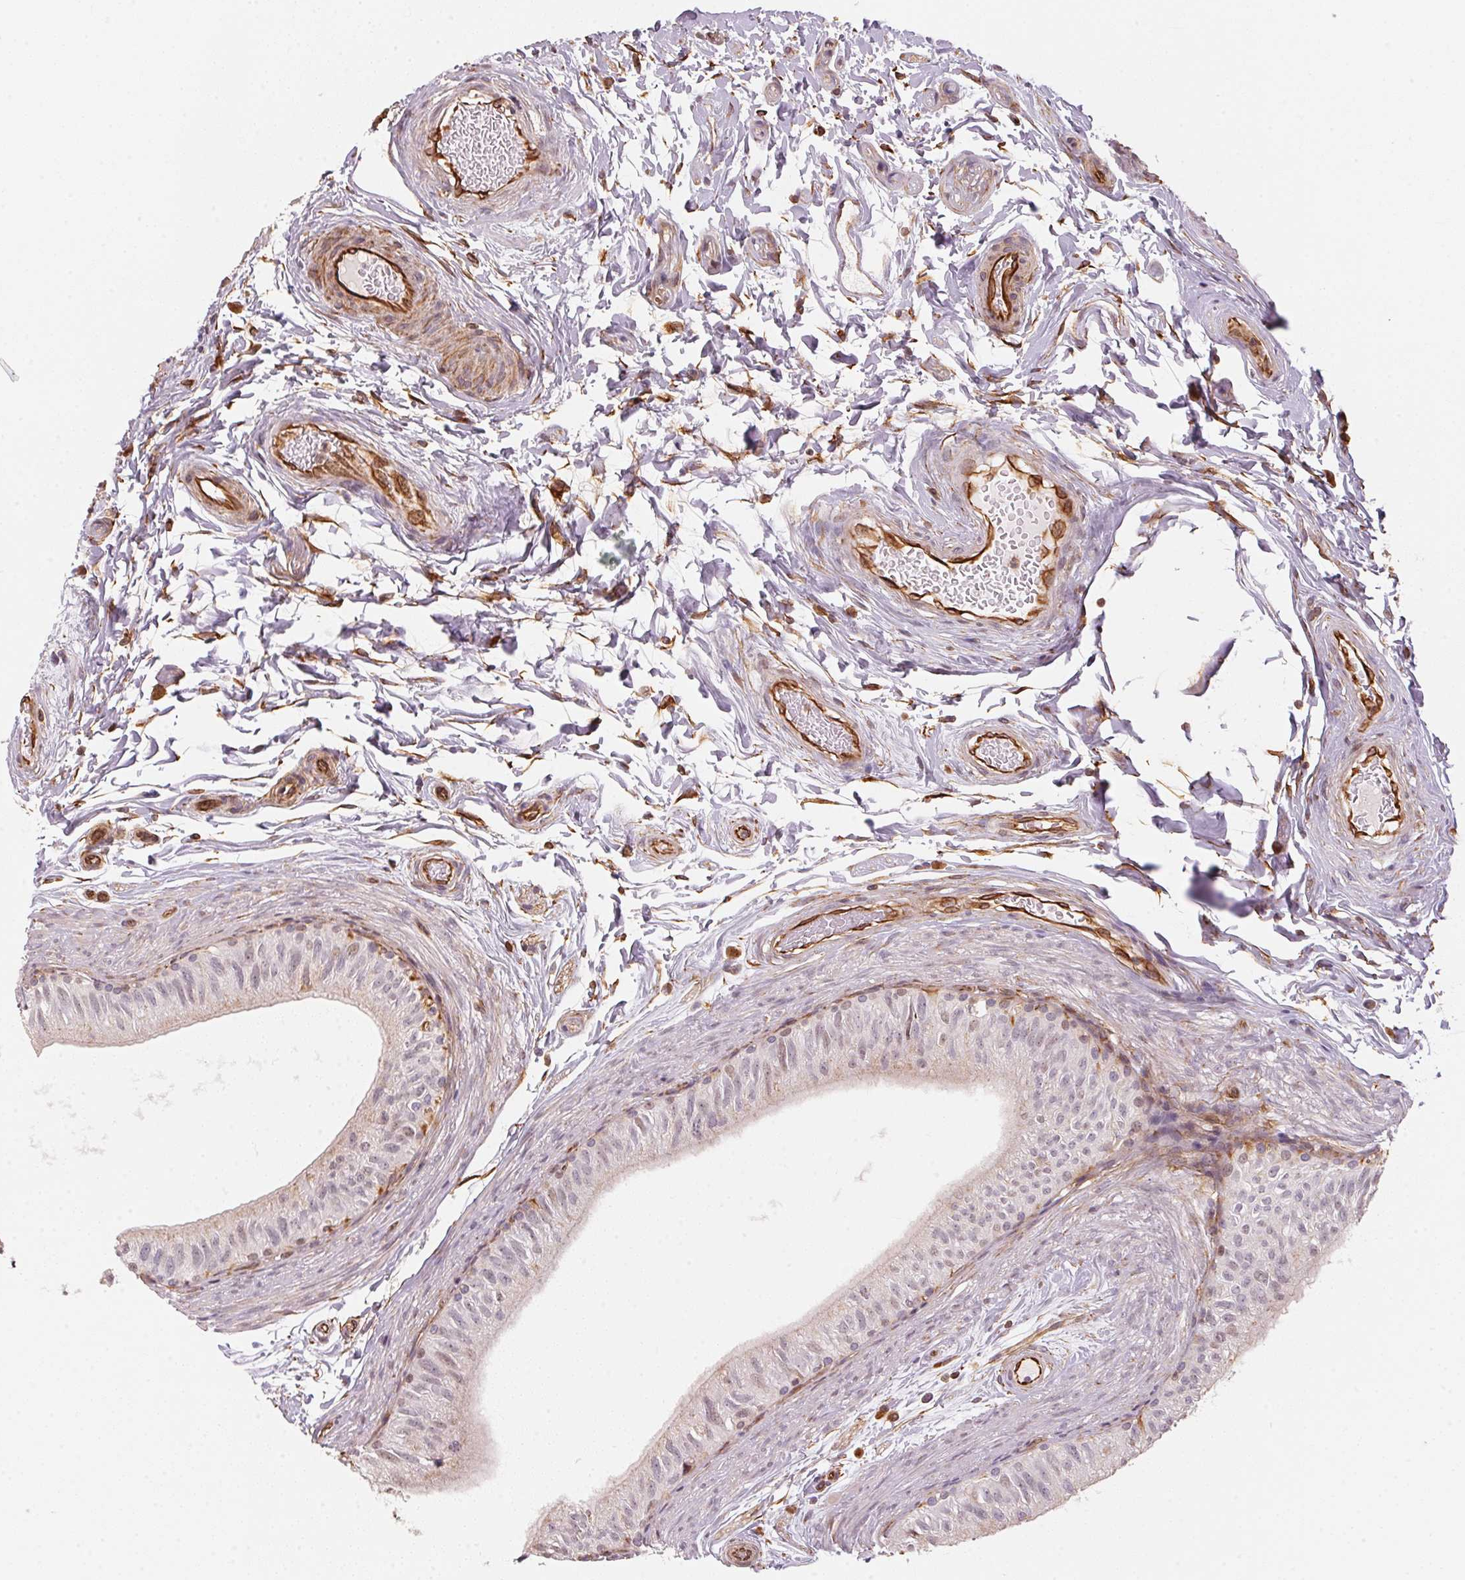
{"staining": {"intensity": "moderate", "quantity": "<25%", "location": "cytoplasmic/membranous"}, "tissue": "epididymis", "cell_type": "Glandular cells", "image_type": "normal", "snomed": [{"axis": "morphology", "description": "Normal tissue, NOS"}, {"axis": "topography", "description": "Epididymis"}], "caption": "High-power microscopy captured an IHC micrograph of benign epididymis, revealing moderate cytoplasmic/membranous positivity in about <25% of glandular cells. (IHC, brightfield microscopy, high magnification).", "gene": "FOXR2", "patient": {"sex": "male", "age": 36}}